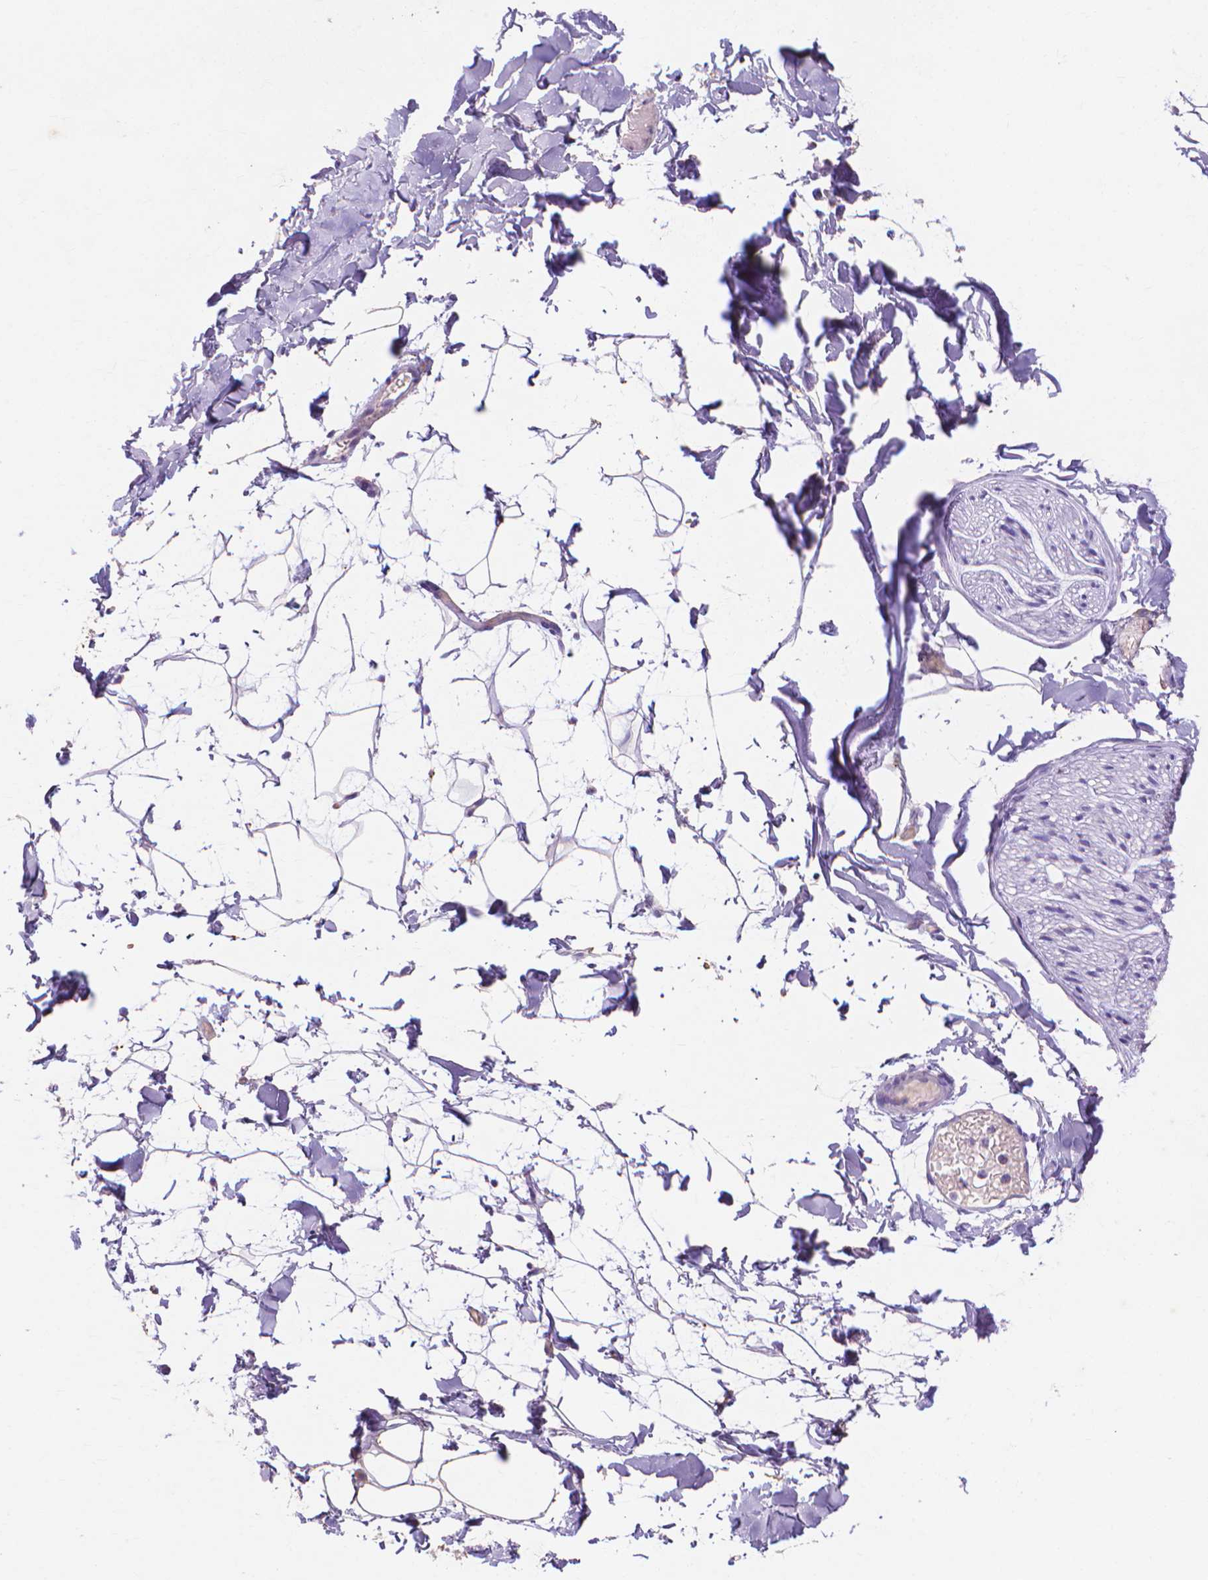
{"staining": {"intensity": "weak", "quantity": "25%-75%", "location": "cytoplasmic/membranous"}, "tissue": "adipose tissue", "cell_type": "Adipocytes", "image_type": "normal", "snomed": [{"axis": "morphology", "description": "Normal tissue, NOS"}, {"axis": "topography", "description": "Gallbladder"}, {"axis": "topography", "description": "Peripheral nerve tissue"}], "caption": "Immunohistochemical staining of normal adipose tissue exhibits low levels of weak cytoplasmic/membranous positivity in approximately 25%-75% of adipocytes. (DAB (3,3'-diaminobenzidine) = brown stain, brightfield microscopy at high magnification).", "gene": "MMP11", "patient": {"sex": "female", "age": 45}}